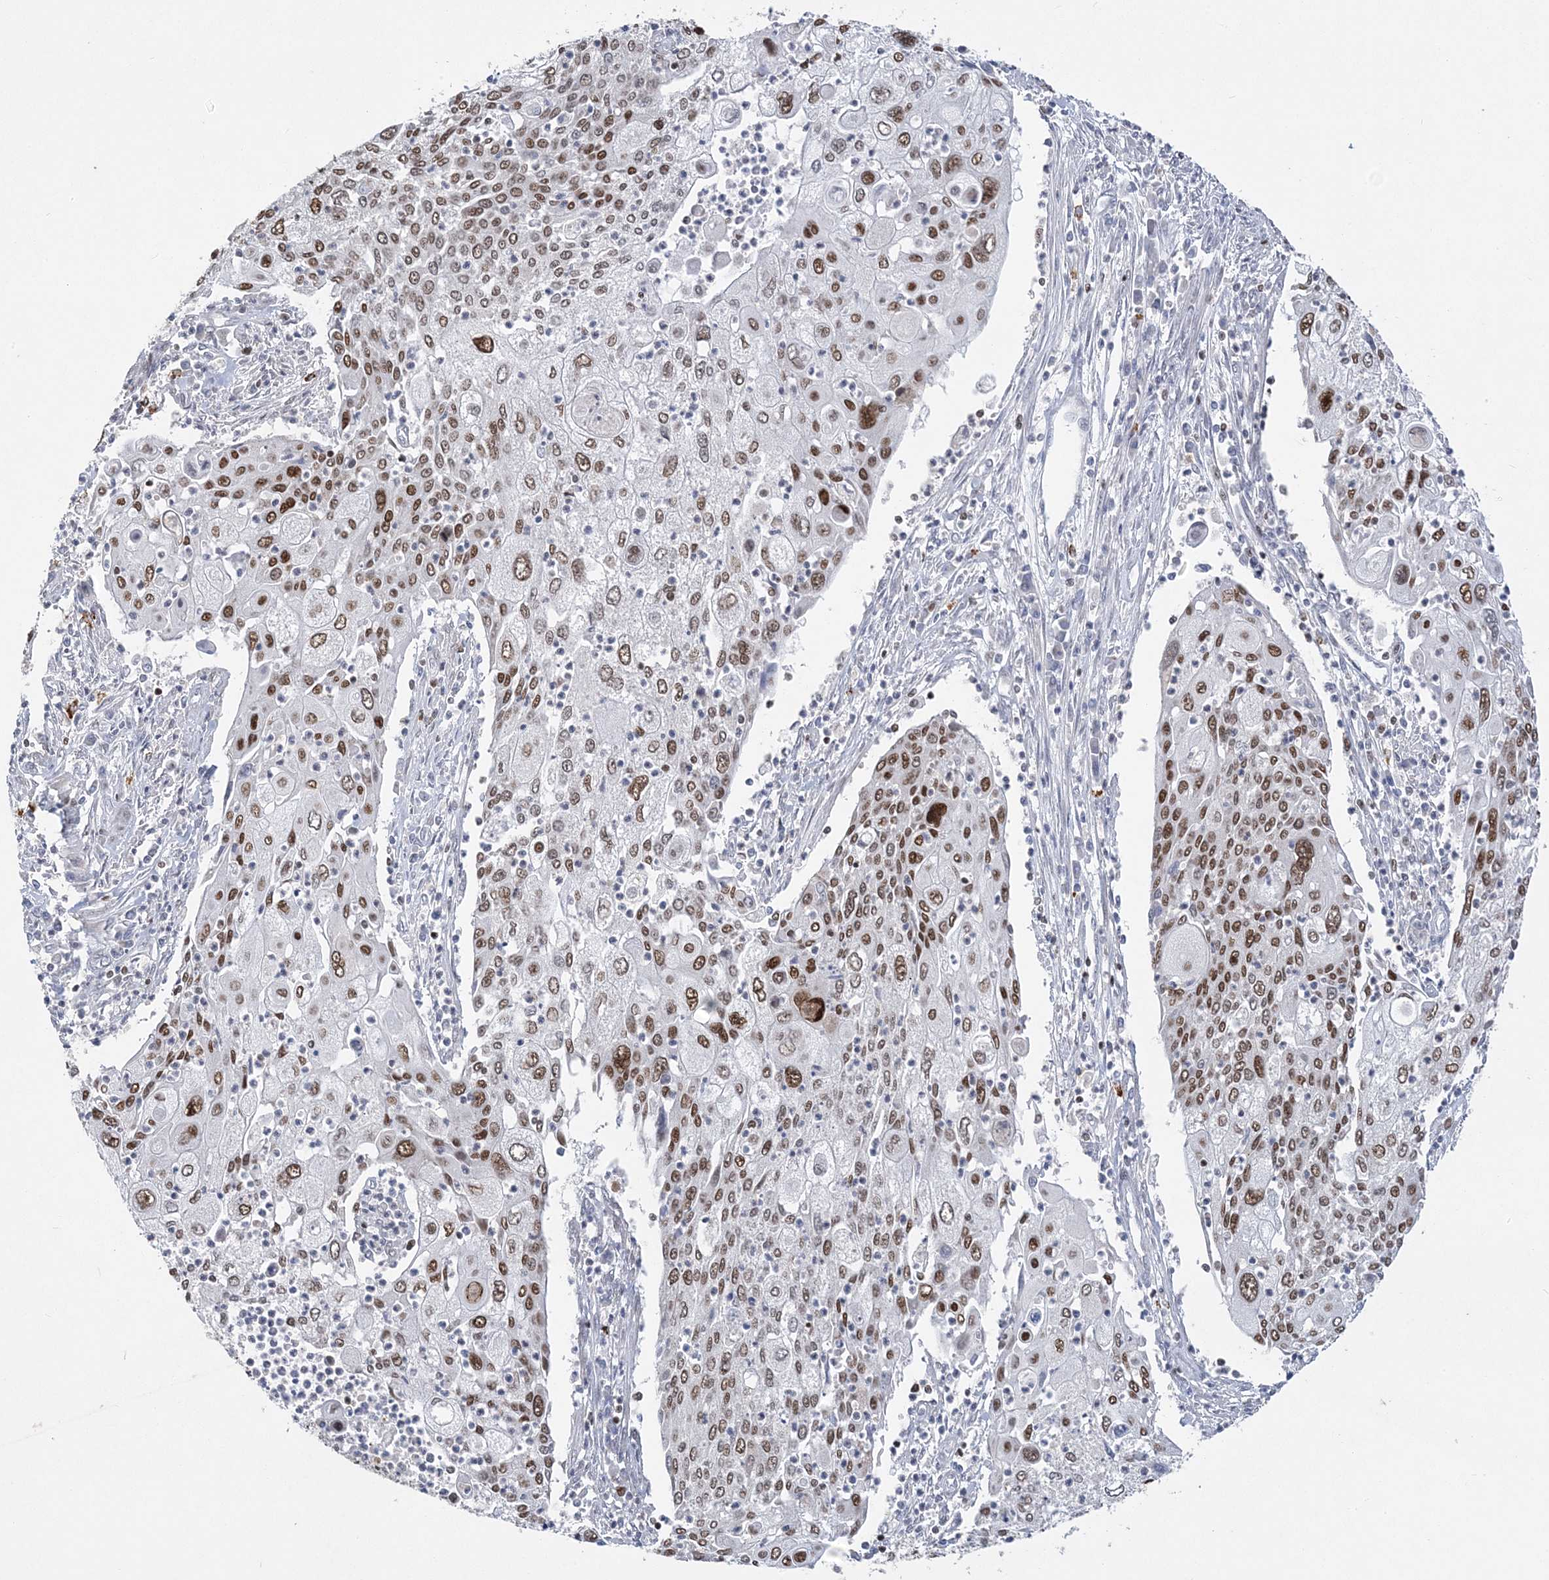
{"staining": {"intensity": "moderate", "quantity": ">75%", "location": "nuclear"}, "tissue": "cervical cancer", "cell_type": "Tumor cells", "image_type": "cancer", "snomed": [{"axis": "morphology", "description": "Squamous cell carcinoma, NOS"}, {"axis": "topography", "description": "Cervix"}], "caption": "Immunohistochemical staining of cervical cancer (squamous cell carcinoma) demonstrates medium levels of moderate nuclear staining in approximately >75% of tumor cells.", "gene": "ZBTB7A", "patient": {"sex": "female", "age": 40}}